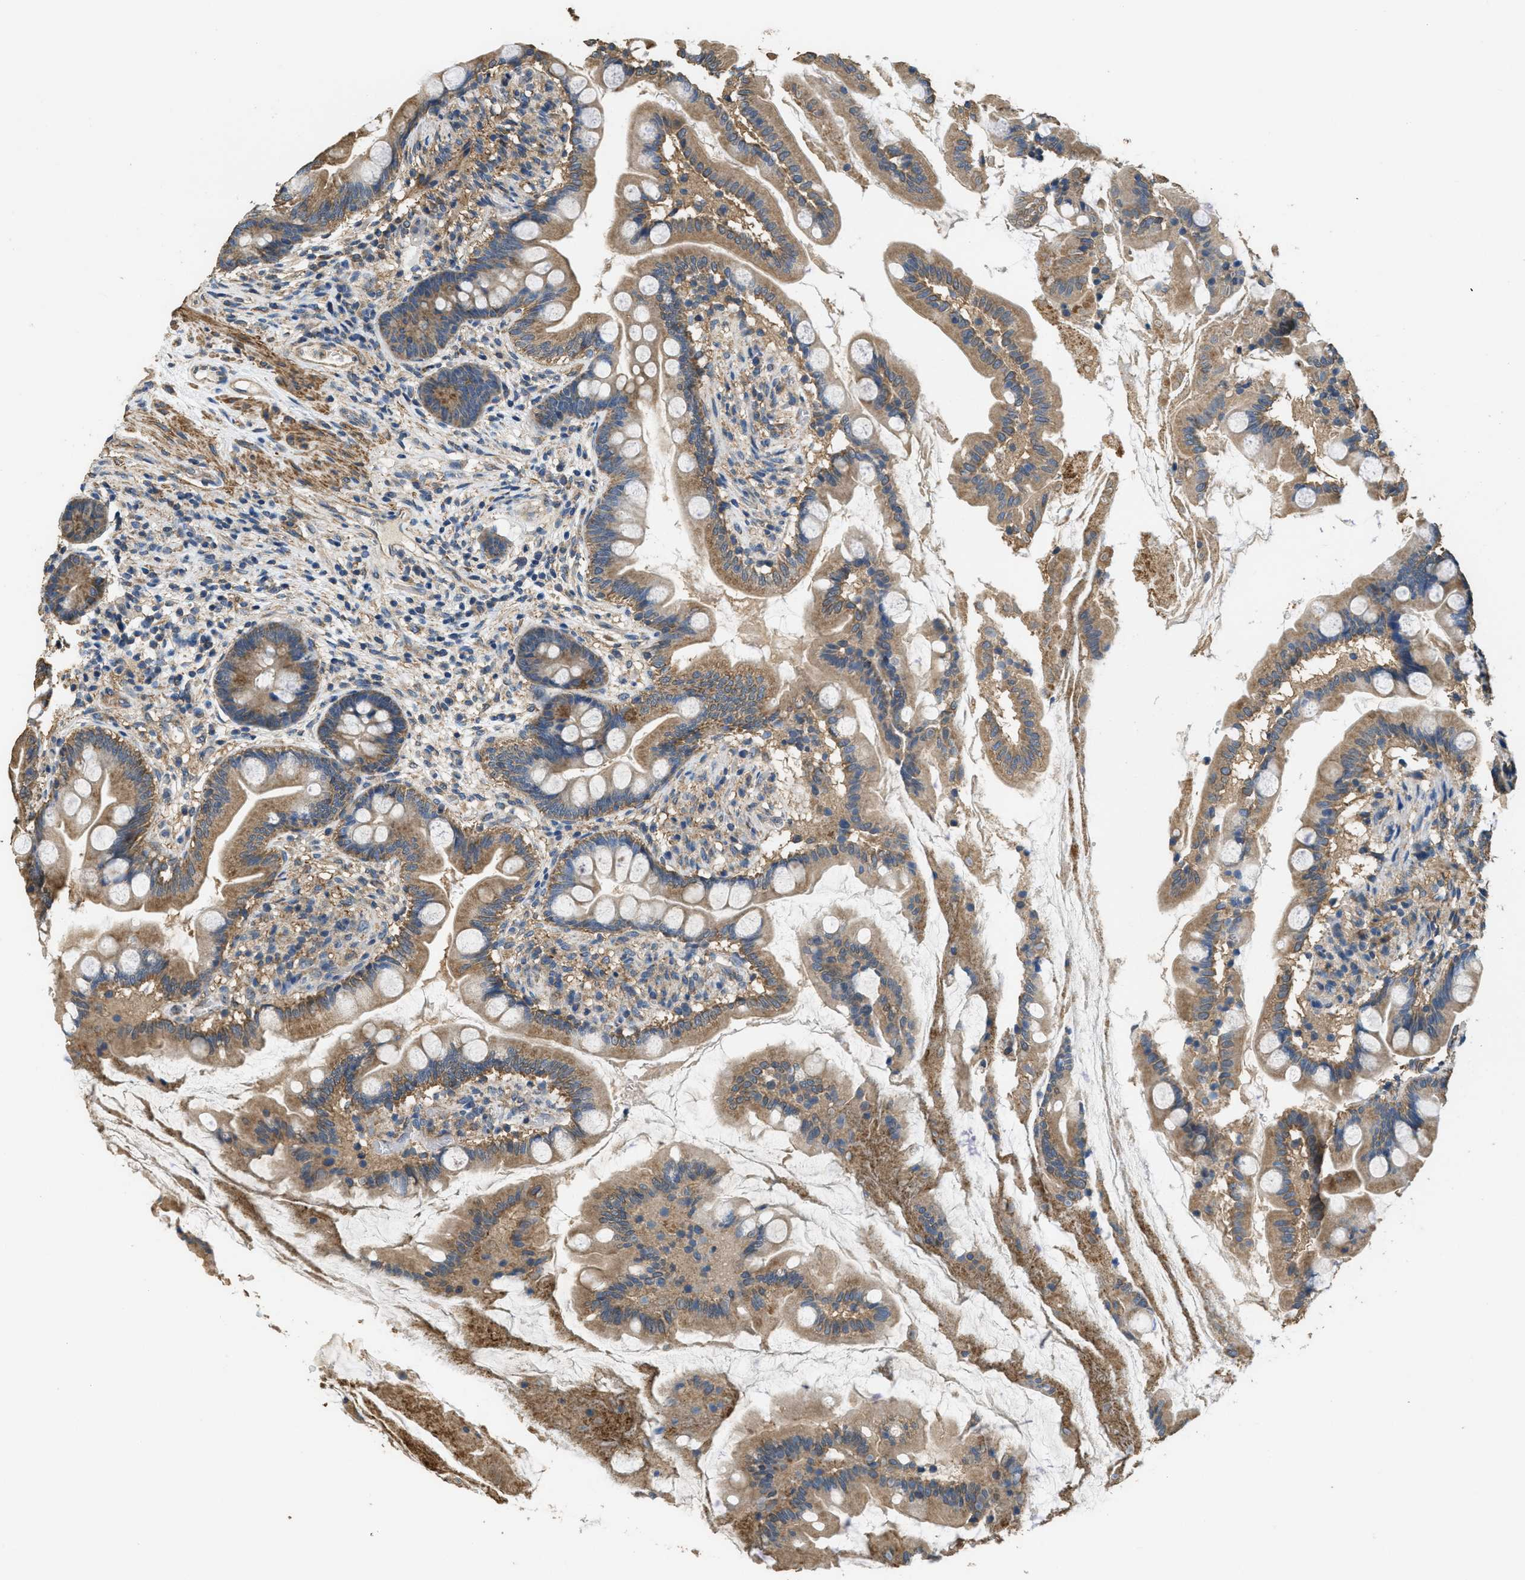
{"staining": {"intensity": "moderate", "quantity": ">75%", "location": "cytoplasmic/membranous"}, "tissue": "small intestine", "cell_type": "Glandular cells", "image_type": "normal", "snomed": [{"axis": "morphology", "description": "Normal tissue, NOS"}, {"axis": "topography", "description": "Small intestine"}], "caption": "Normal small intestine reveals moderate cytoplasmic/membranous expression in about >75% of glandular cells Using DAB (brown) and hematoxylin (blue) stains, captured at high magnification using brightfield microscopy..", "gene": "THBS2", "patient": {"sex": "female", "age": 56}}